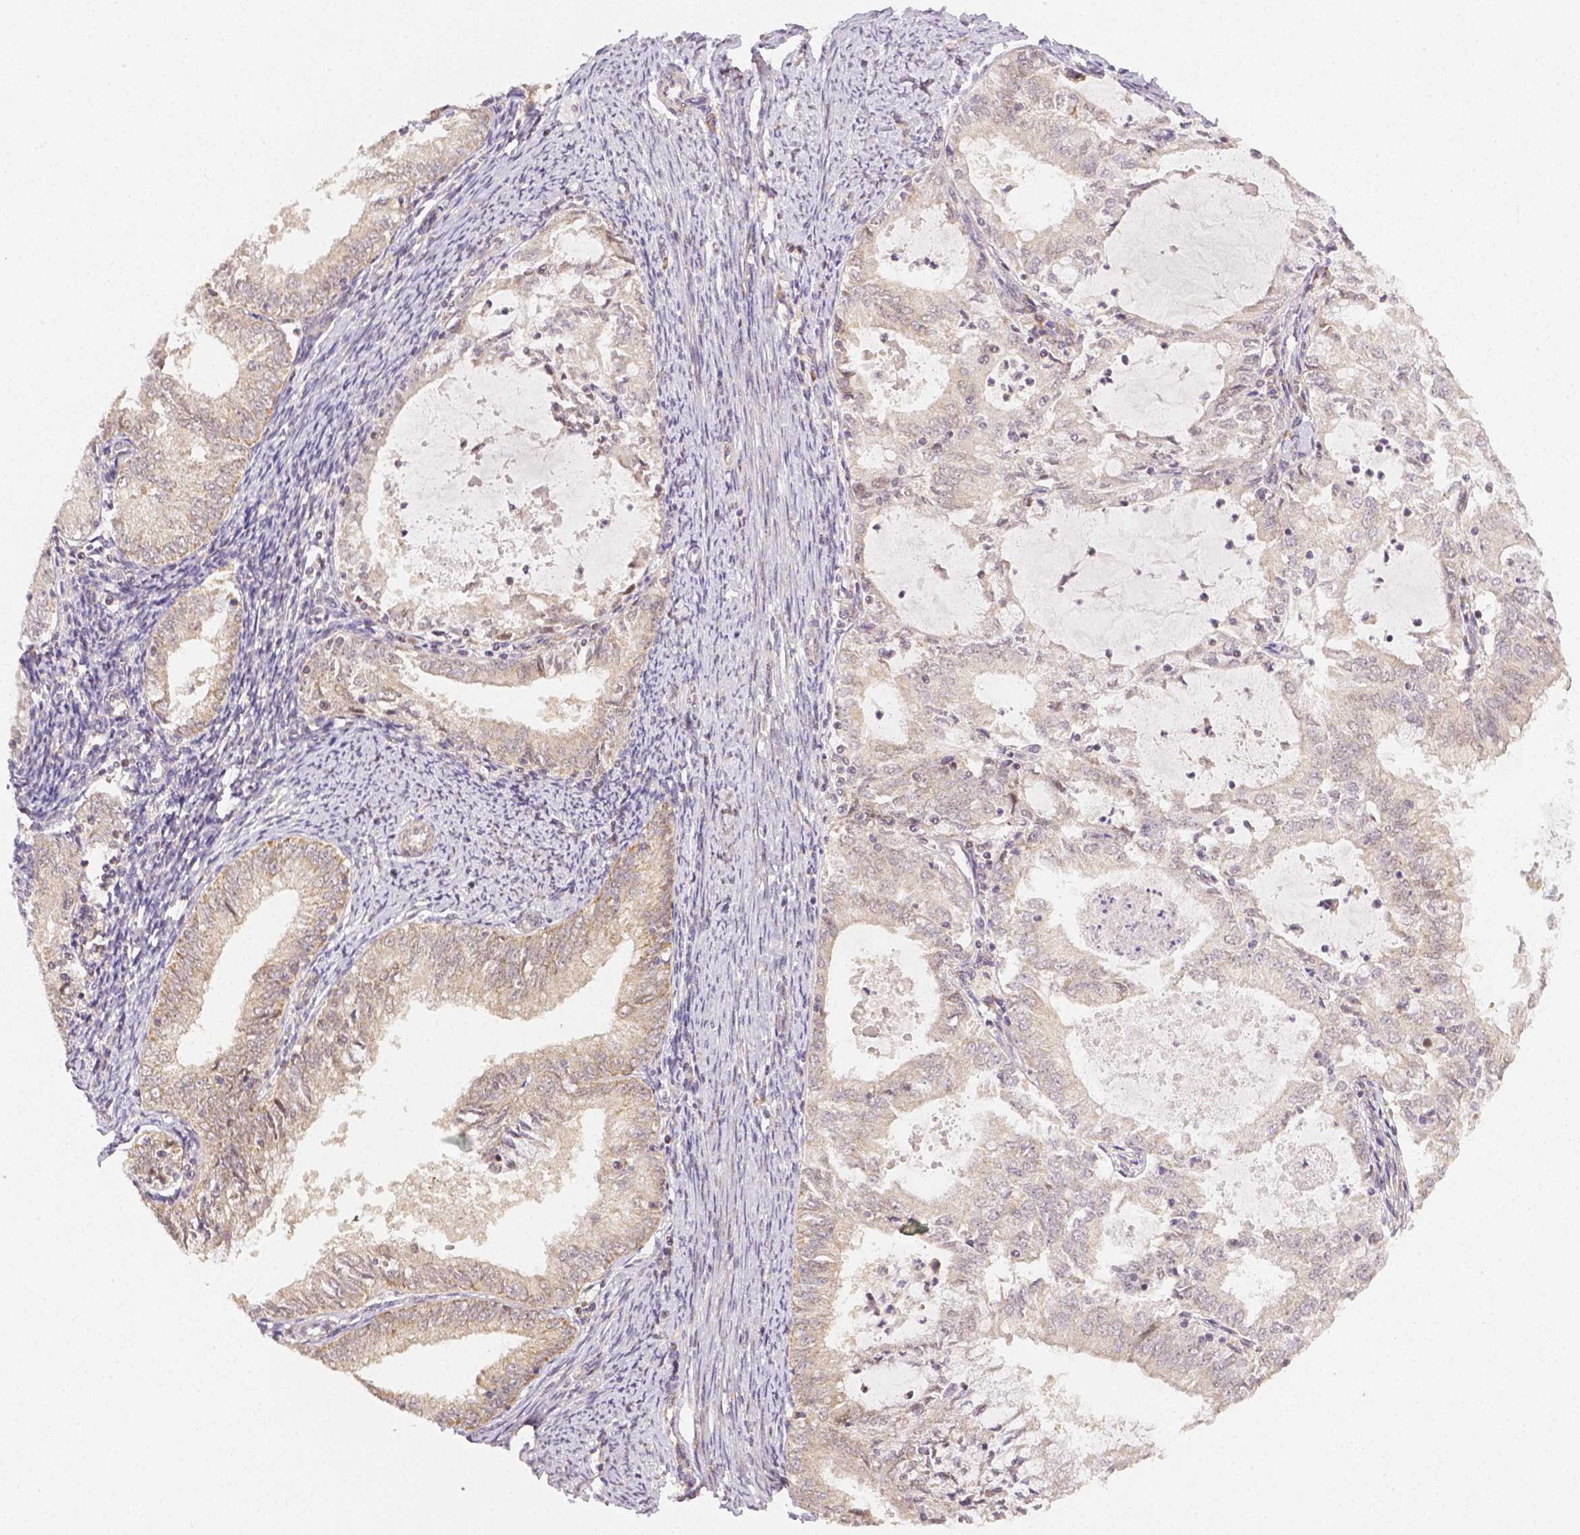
{"staining": {"intensity": "weak", "quantity": ">75%", "location": "cytoplasmic/membranous,nuclear"}, "tissue": "endometrial cancer", "cell_type": "Tumor cells", "image_type": "cancer", "snomed": [{"axis": "morphology", "description": "Adenocarcinoma, NOS"}, {"axis": "topography", "description": "Endometrium"}], "caption": "Immunohistochemistry (IHC) of endometrial adenocarcinoma displays low levels of weak cytoplasmic/membranous and nuclear staining in approximately >75% of tumor cells. (DAB IHC with brightfield microscopy, high magnification).", "gene": "RHOT1", "patient": {"sex": "female", "age": 57}}